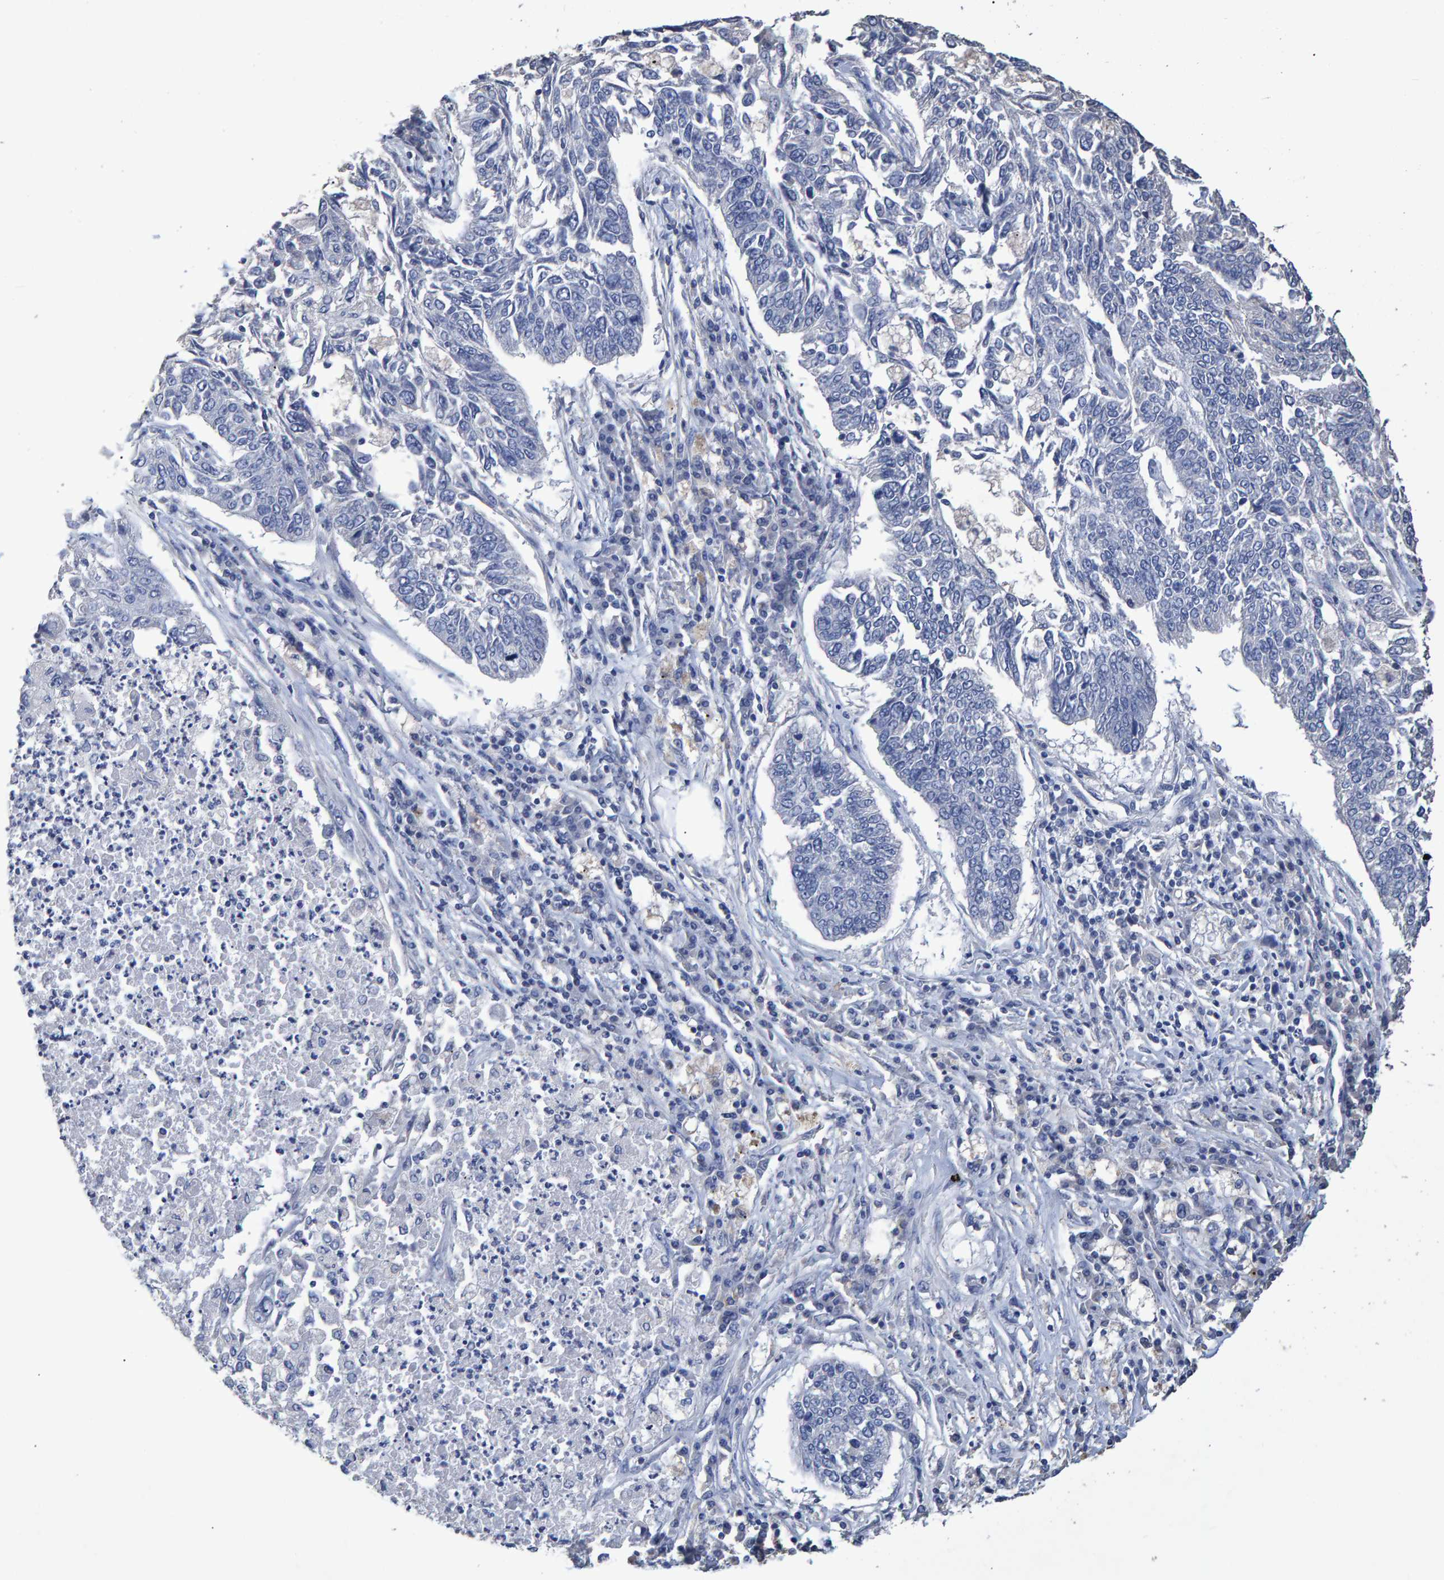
{"staining": {"intensity": "negative", "quantity": "none", "location": "none"}, "tissue": "lung cancer", "cell_type": "Tumor cells", "image_type": "cancer", "snomed": [{"axis": "morphology", "description": "Normal tissue, NOS"}, {"axis": "morphology", "description": "Squamous cell carcinoma, NOS"}, {"axis": "topography", "description": "Cartilage tissue"}, {"axis": "topography", "description": "Bronchus"}, {"axis": "topography", "description": "Lung"}], "caption": "Immunohistochemical staining of lung cancer (squamous cell carcinoma) displays no significant staining in tumor cells.", "gene": "HEMGN", "patient": {"sex": "female", "age": 49}}